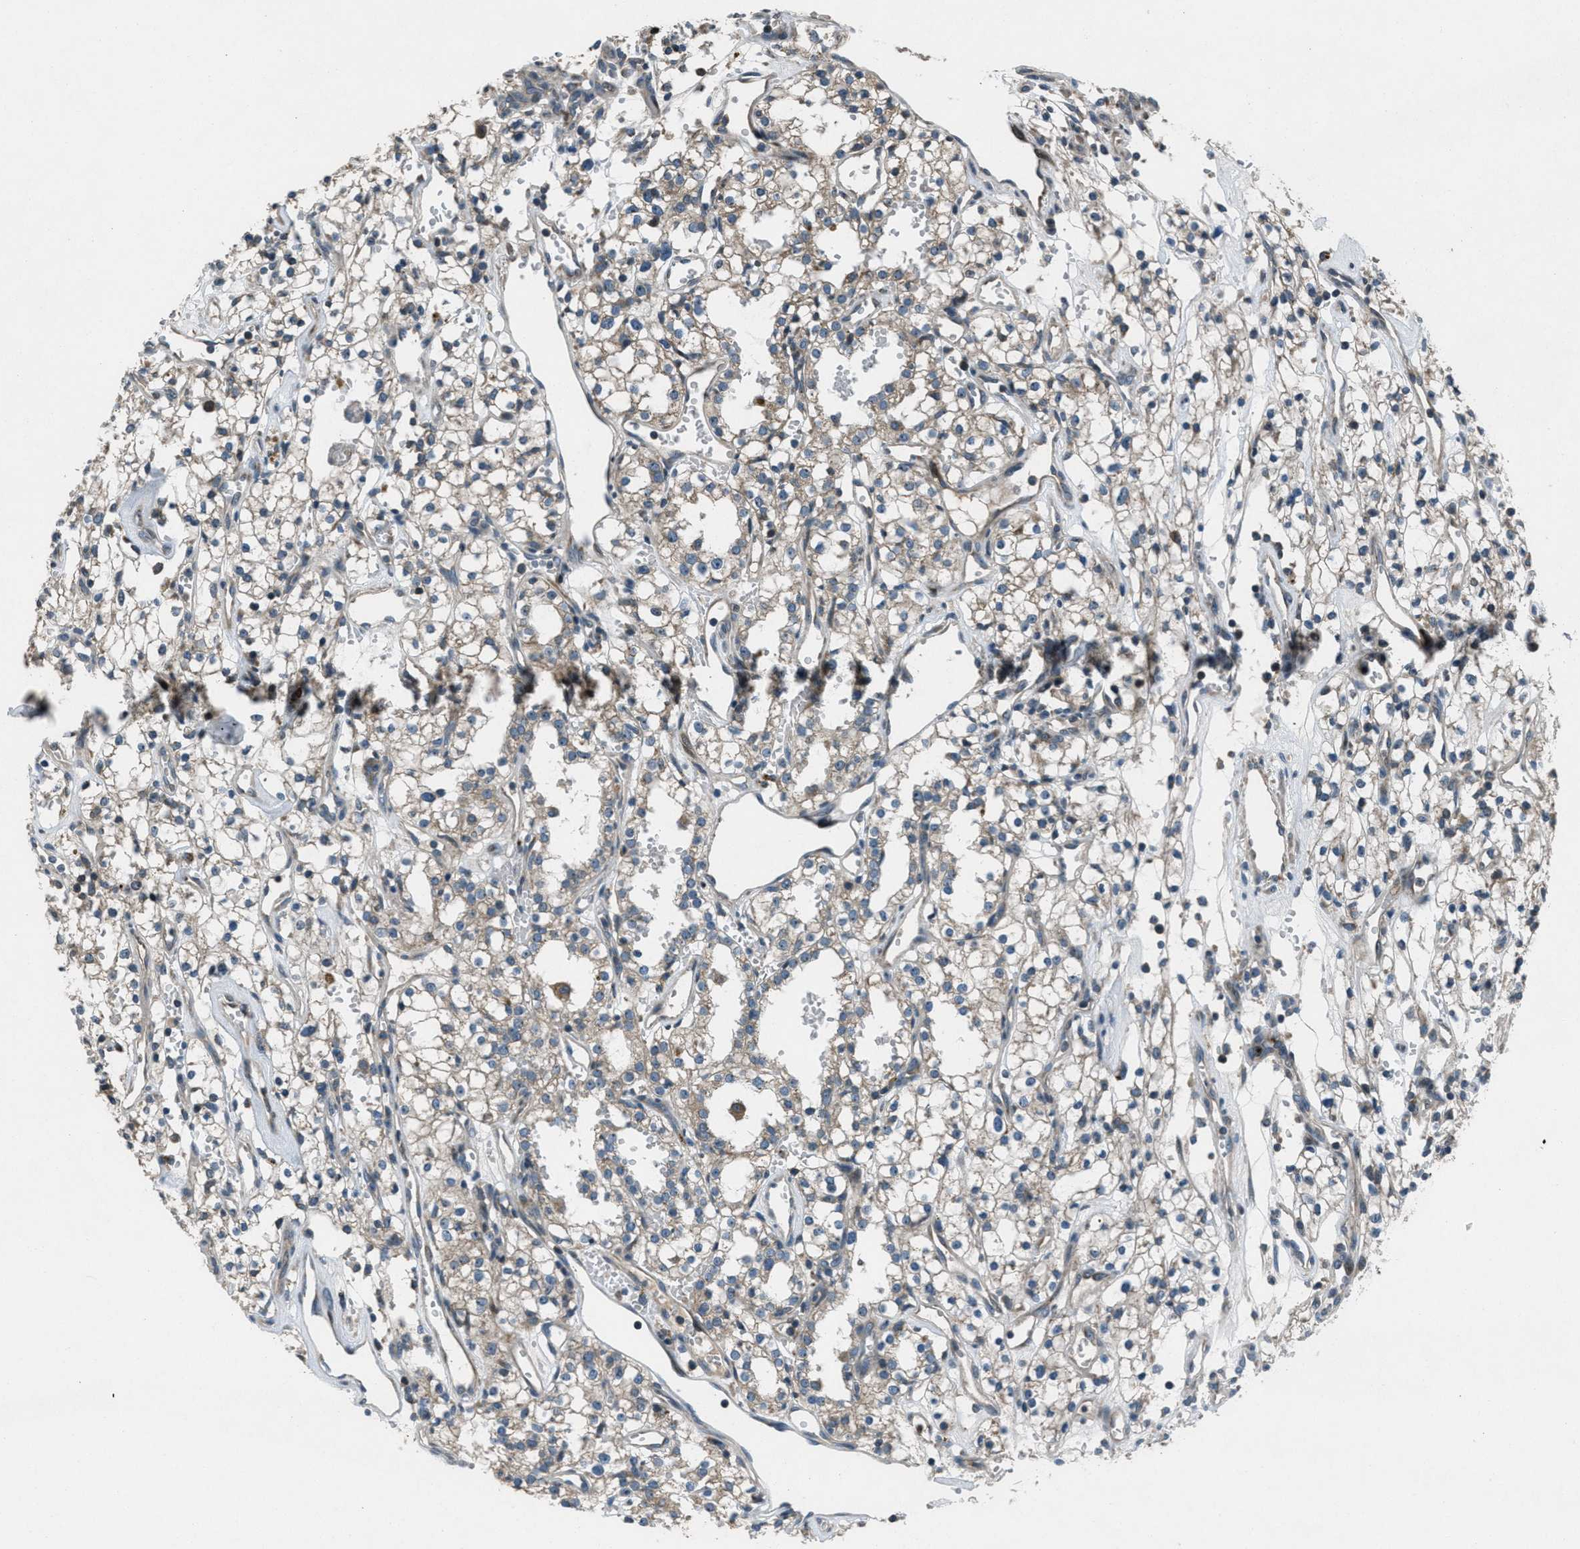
{"staining": {"intensity": "weak", "quantity": ">75%", "location": "cytoplasmic/membranous"}, "tissue": "renal cancer", "cell_type": "Tumor cells", "image_type": "cancer", "snomed": [{"axis": "morphology", "description": "Adenocarcinoma, NOS"}, {"axis": "topography", "description": "Kidney"}], "caption": "The micrograph exhibits immunohistochemical staining of renal cancer. There is weak cytoplasmic/membranous expression is seen in approximately >75% of tumor cells.", "gene": "CLEC2D", "patient": {"sex": "male", "age": 59}}